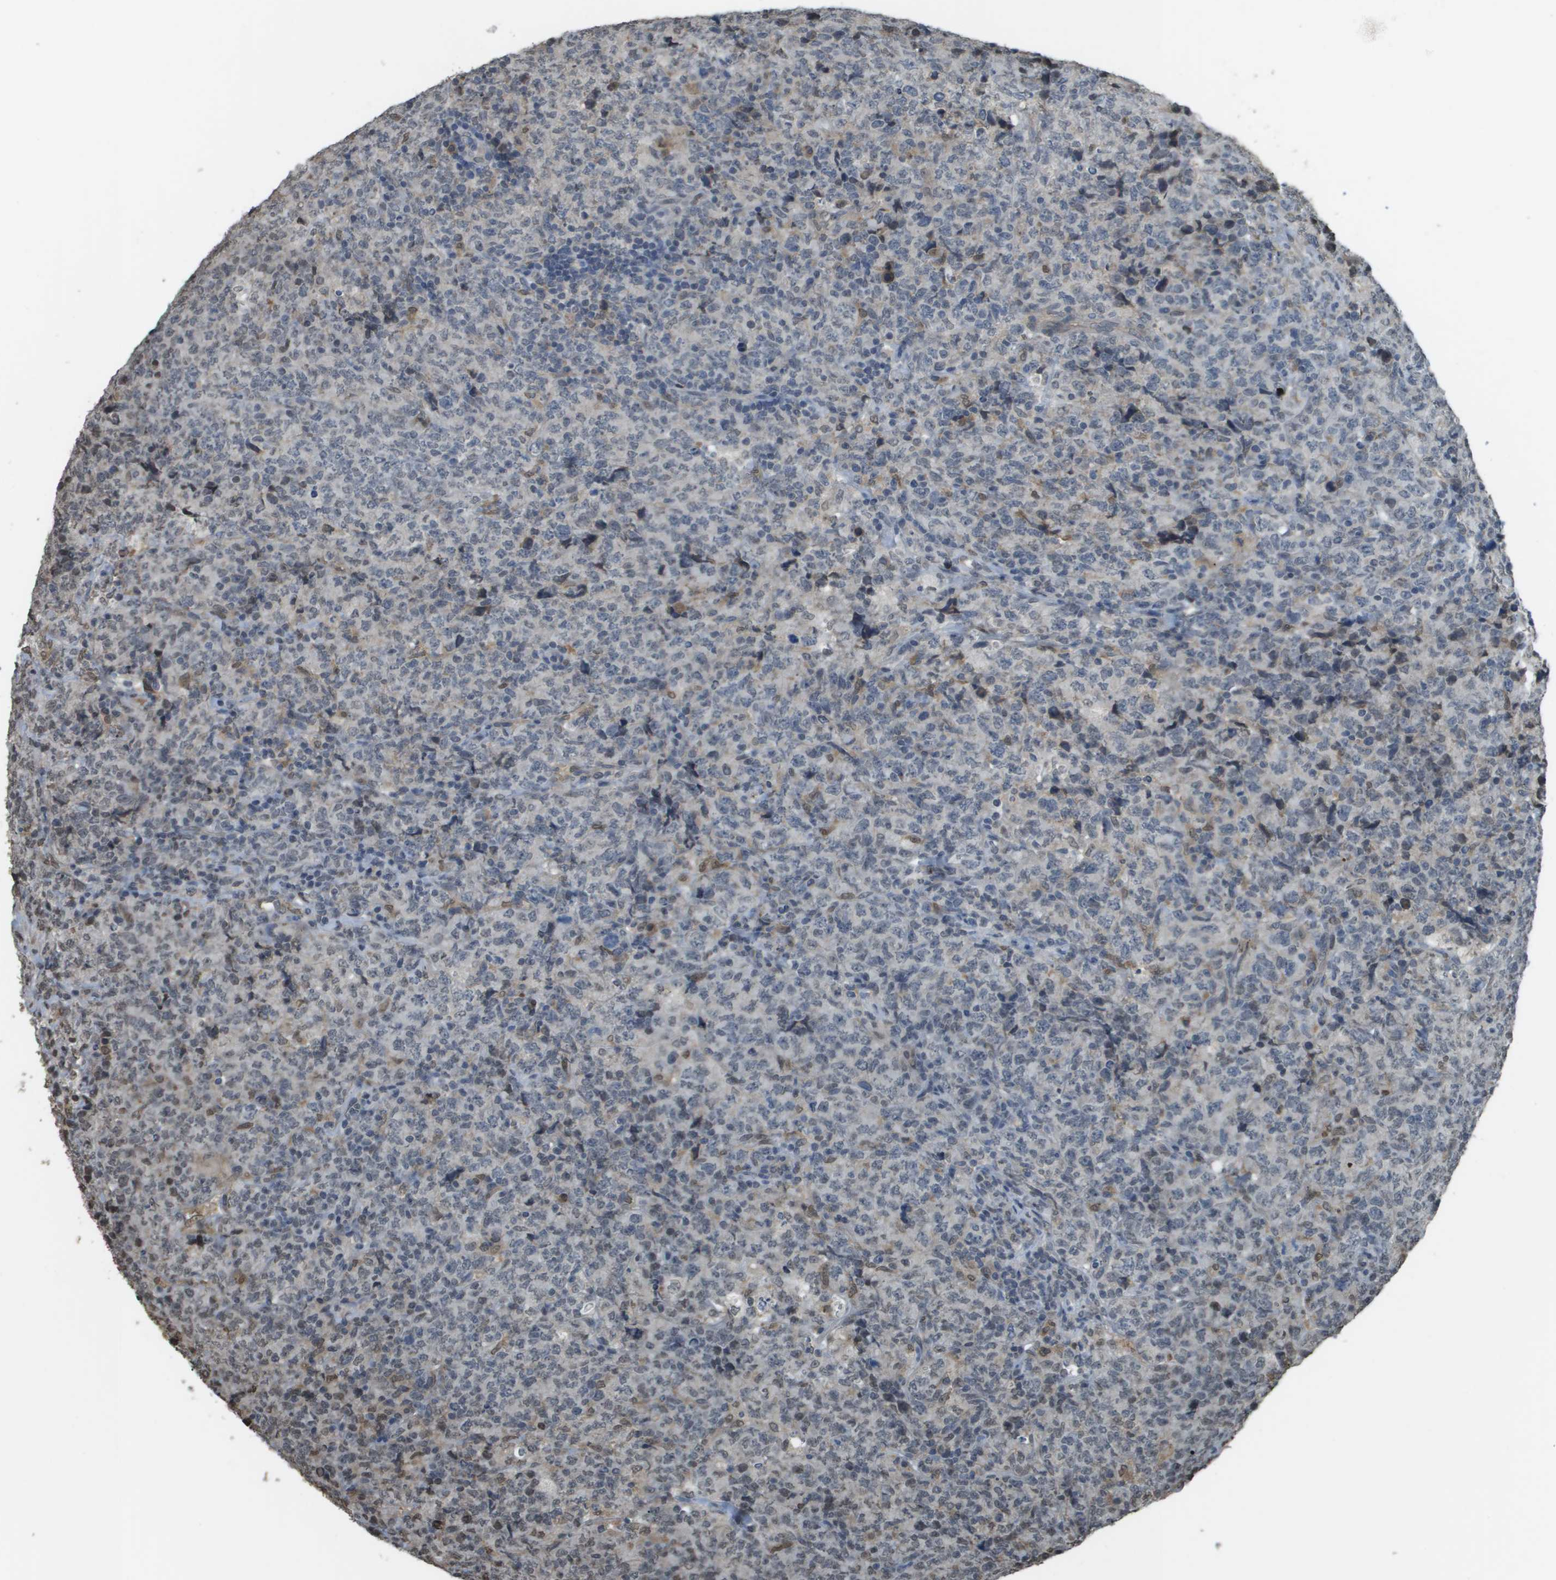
{"staining": {"intensity": "negative", "quantity": "none", "location": "none"}, "tissue": "lymphoma", "cell_type": "Tumor cells", "image_type": "cancer", "snomed": [{"axis": "morphology", "description": "Malignant lymphoma, non-Hodgkin's type, High grade"}, {"axis": "topography", "description": "Tonsil"}], "caption": "Human lymphoma stained for a protein using IHC exhibits no staining in tumor cells.", "gene": "NDRG2", "patient": {"sex": "female", "age": 36}}